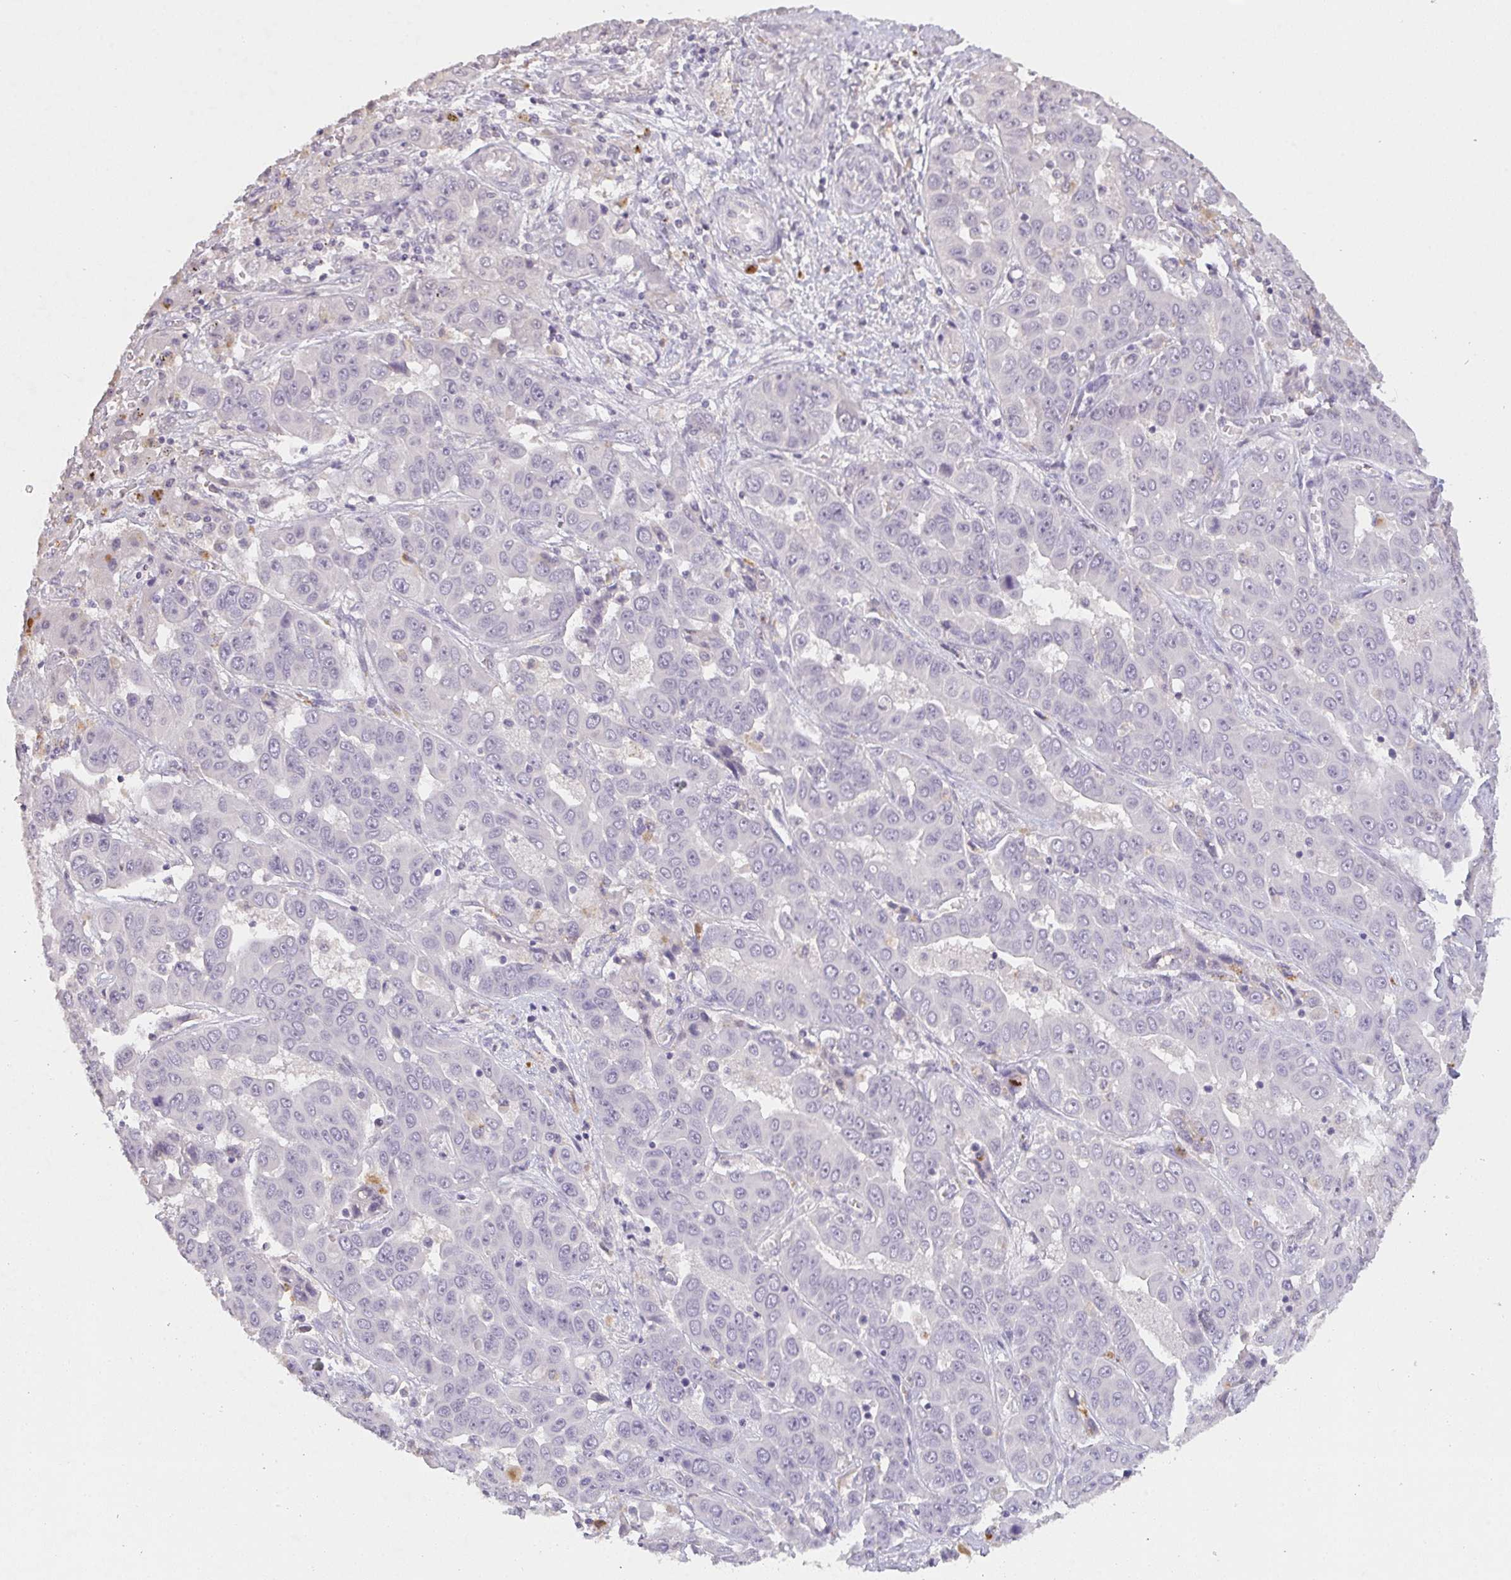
{"staining": {"intensity": "negative", "quantity": "none", "location": "none"}, "tissue": "liver cancer", "cell_type": "Tumor cells", "image_type": "cancer", "snomed": [{"axis": "morphology", "description": "Cholangiocarcinoma"}, {"axis": "topography", "description": "Liver"}], "caption": "High magnification brightfield microscopy of liver cholangiocarcinoma stained with DAB (brown) and counterstained with hematoxylin (blue): tumor cells show no significant positivity.", "gene": "TMEM219", "patient": {"sex": "female", "age": 52}}